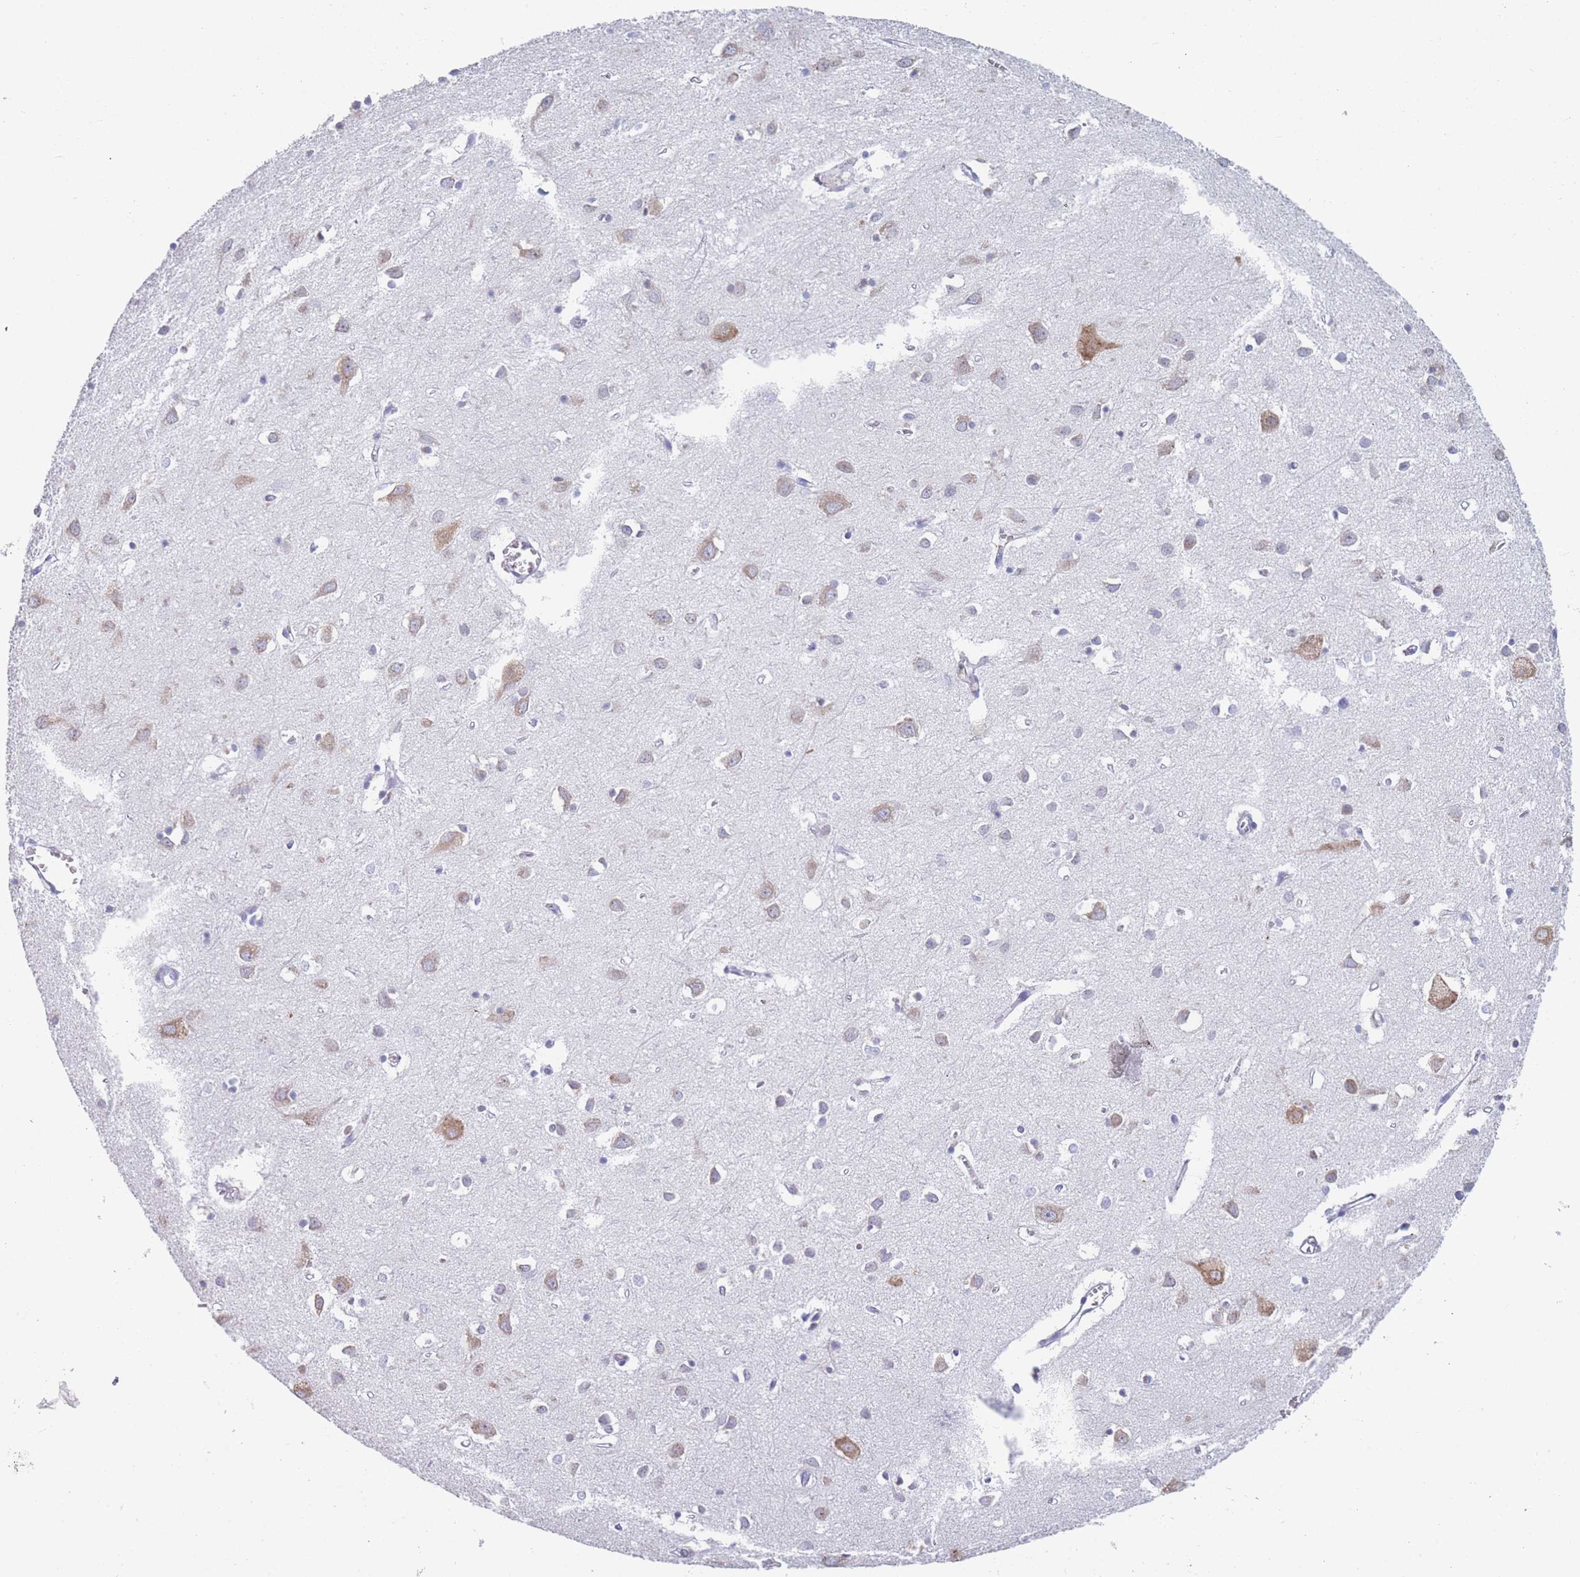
{"staining": {"intensity": "negative", "quantity": "none", "location": "none"}, "tissue": "cerebral cortex", "cell_type": "Endothelial cells", "image_type": "normal", "snomed": [{"axis": "morphology", "description": "Normal tissue, NOS"}, {"axis": "topography", "description": "Cerebral cortex"}], "caption": "The image shows no significant staining in endothelial cells of cerebral cortex.", "gene": "TMED10", "patient": {"sex": "female", "age": 64}}